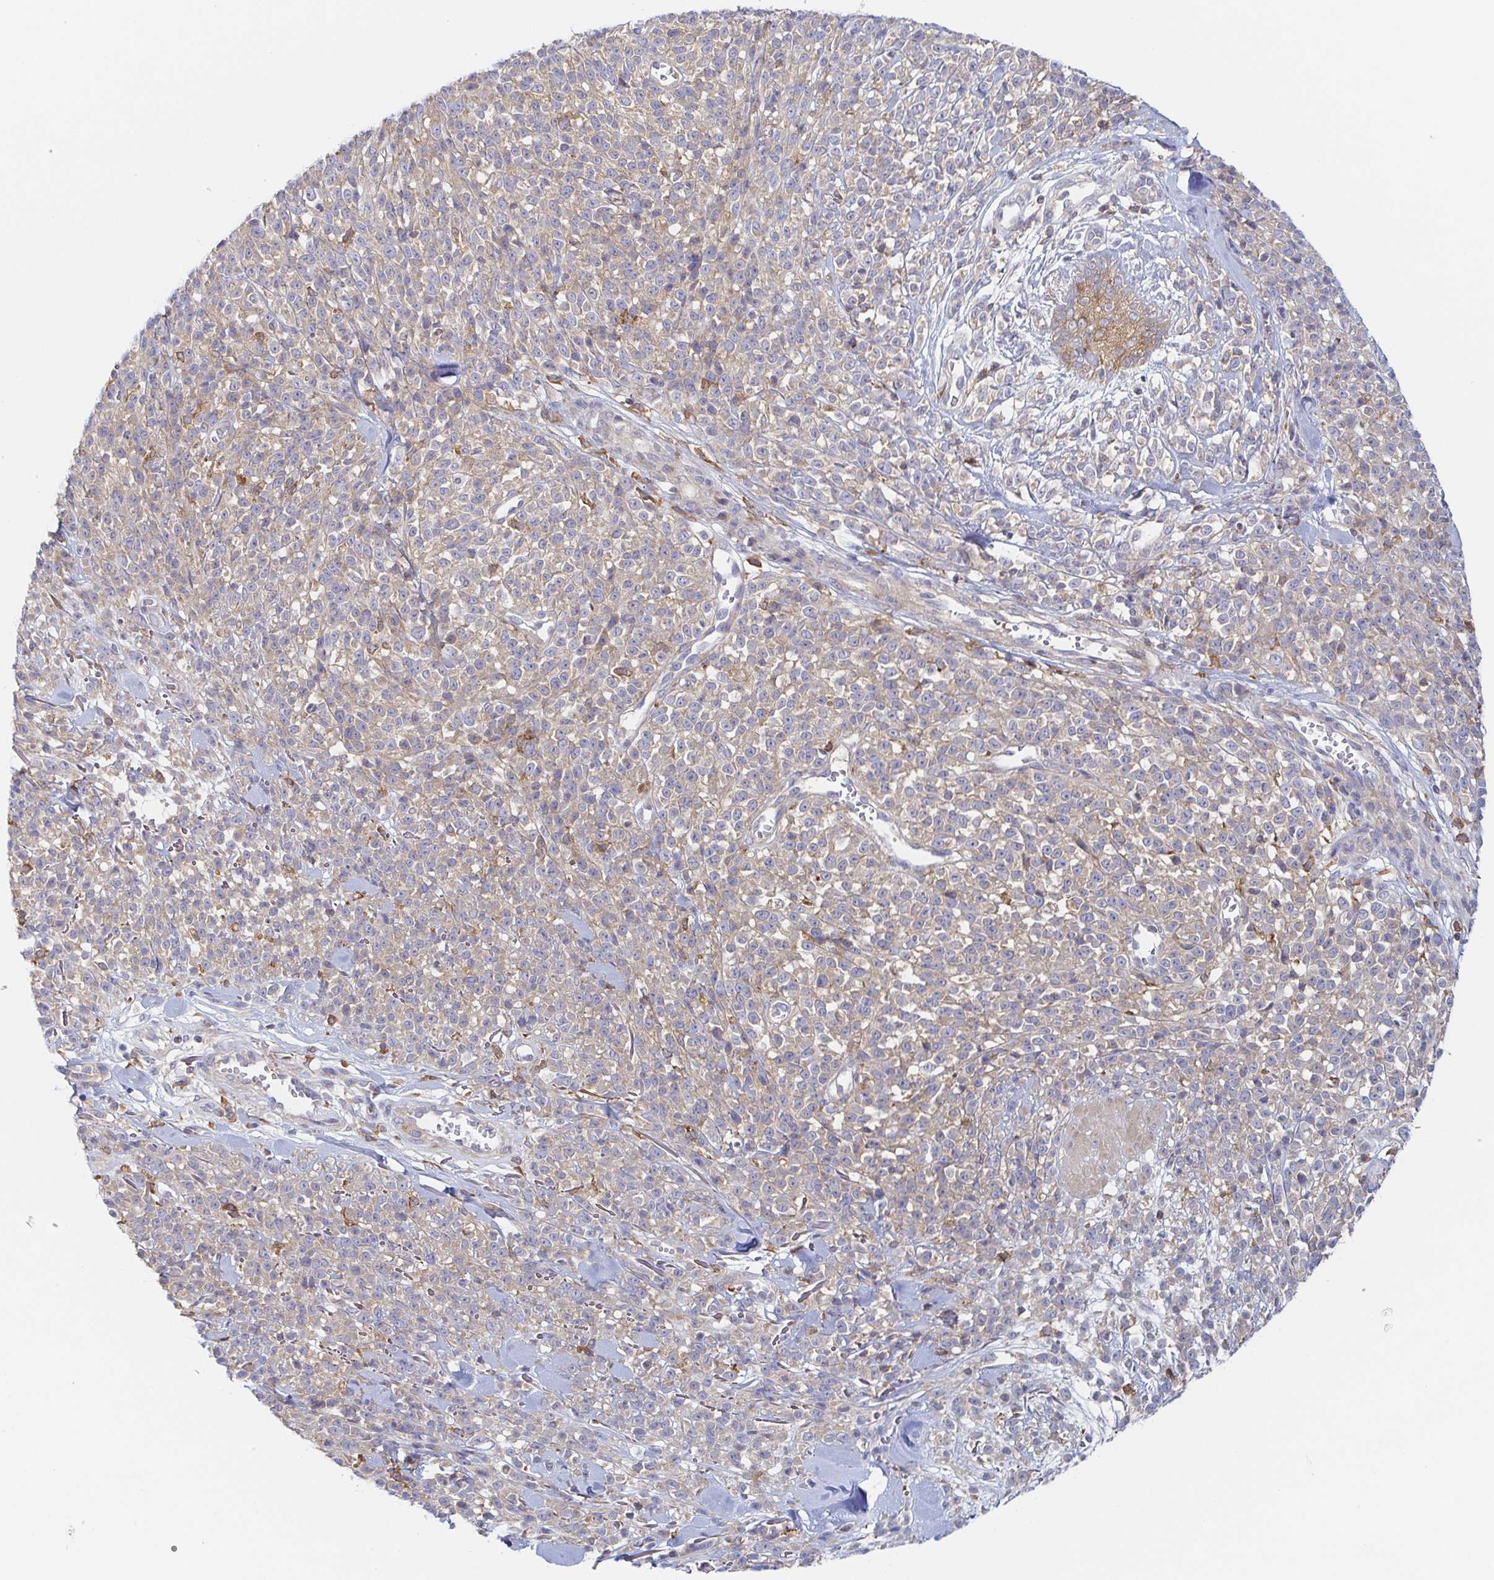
{"staining": {"intensity": "weak", "quantity": "25%-75%", "location": "cytoplasmic/membranous"}, "tissue": "melanoma", "cell_type": "Tumor cells", "image_type": "cancer", "snomed": [{"axis": "morphology", "description": "Malignant melanoma, NOS"}, {"axis": "topography", "description": "Skin"}, {"axis": "topography", "description": "Skin of trunk"}], "caption": "About 25%-75% of tumor cells in human melanoma exhibit weak cytoplasmic/membranous protein positivity as visualized by brown immunohistochemical staining.", "gene": "TUFT1", "patient": {"sex": "male", "age": 74}}